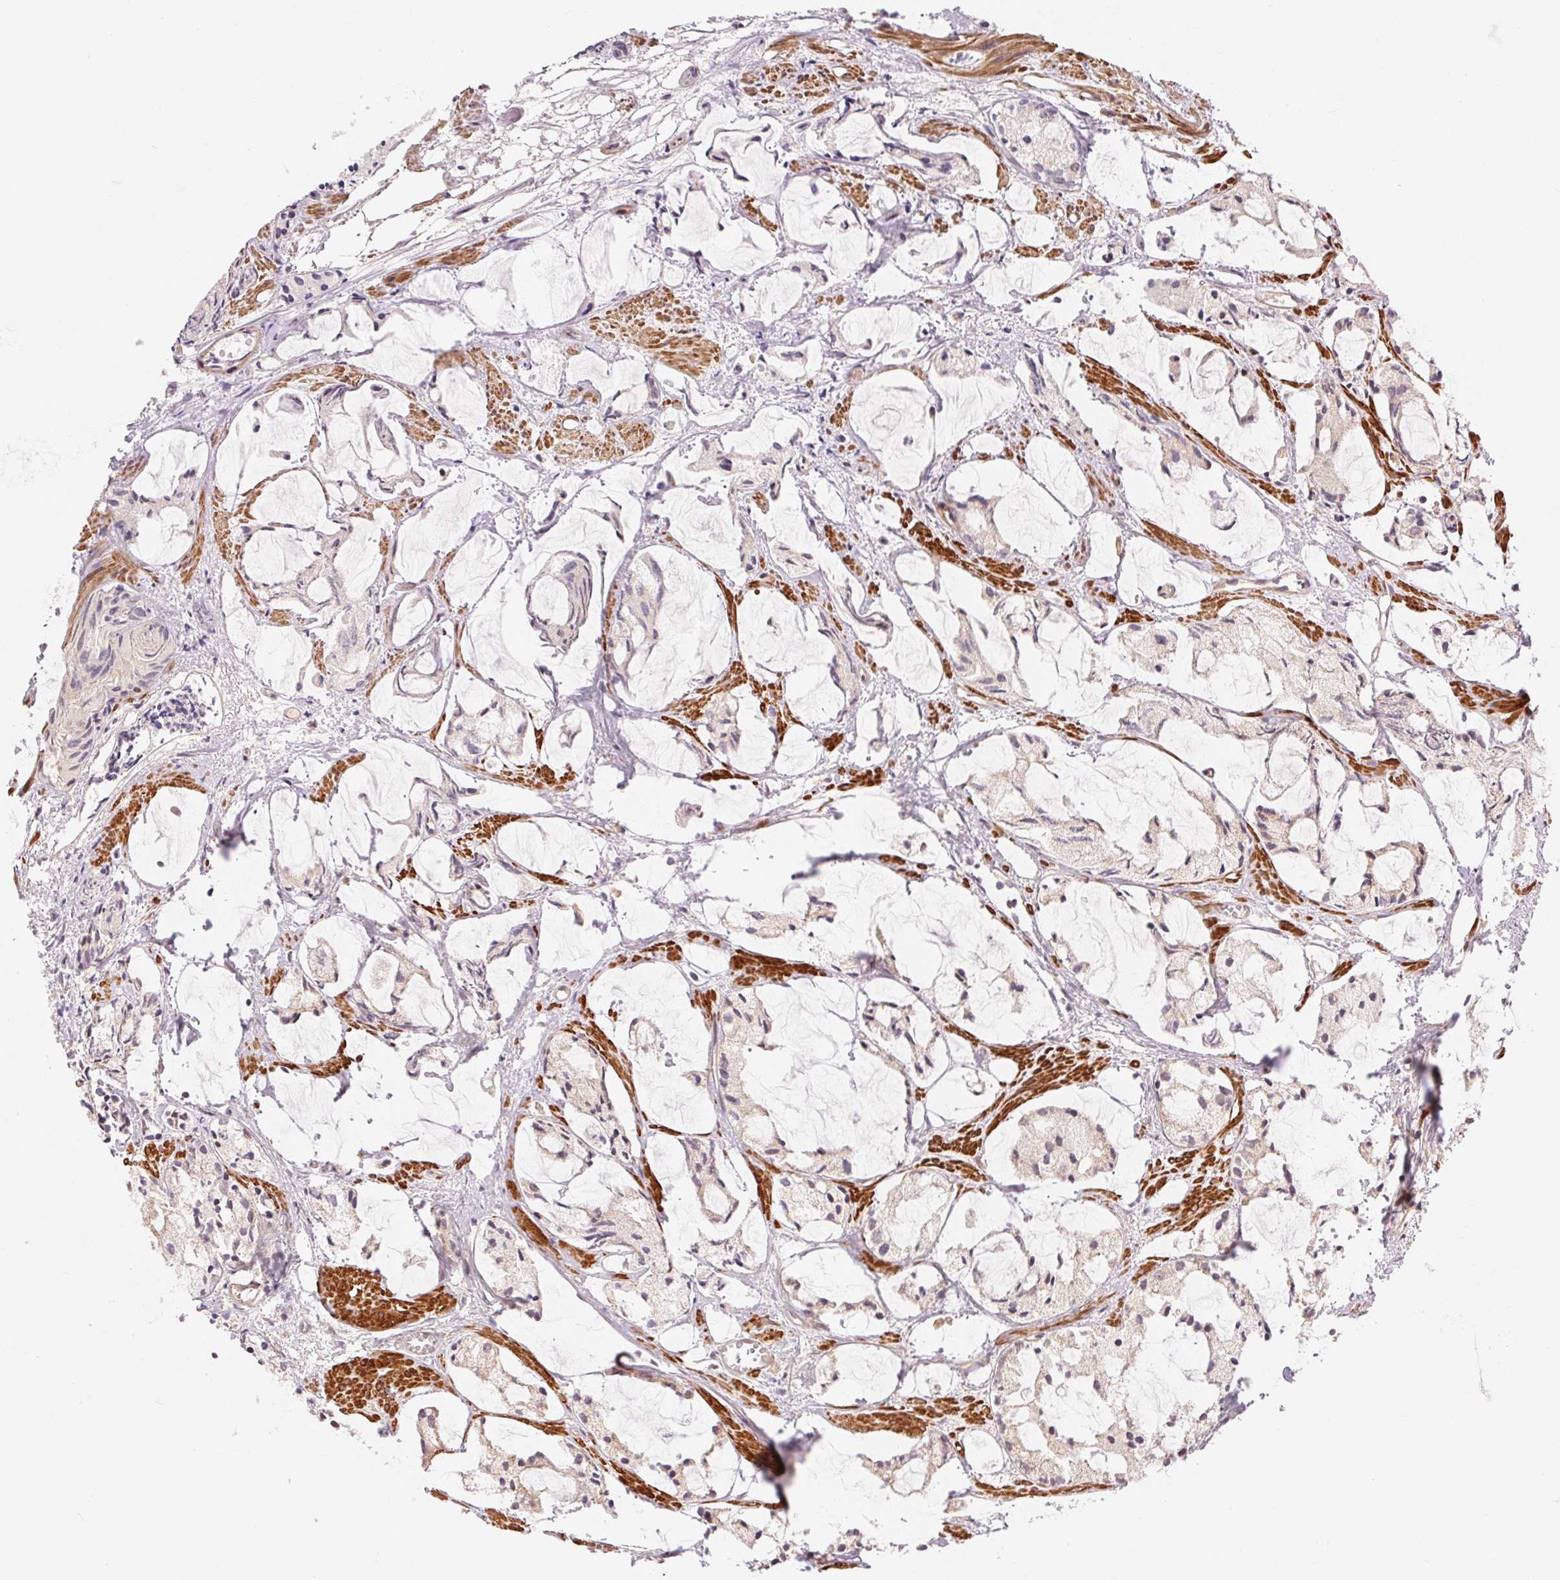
{"staining": {"intensity": "negative", "quantity": "none", "location": "none"}, "tissue": "prostate cancer", "cell_type": "Tumor cells", "image_type": "cancer", "snomed": [{"axis": "morphology", "description": "Adenocarcinoma, High grade"}, {"axis": "topography", "description": "Prostate"}], "caption": "An IHC image of prostate high-grade adenocarcinoma is shown. There is no staining in tumor cells of prostate high-grade adenocarcinoma.", "gene": "TNIP2", "patient": {"sex": "male", "age": 85}}